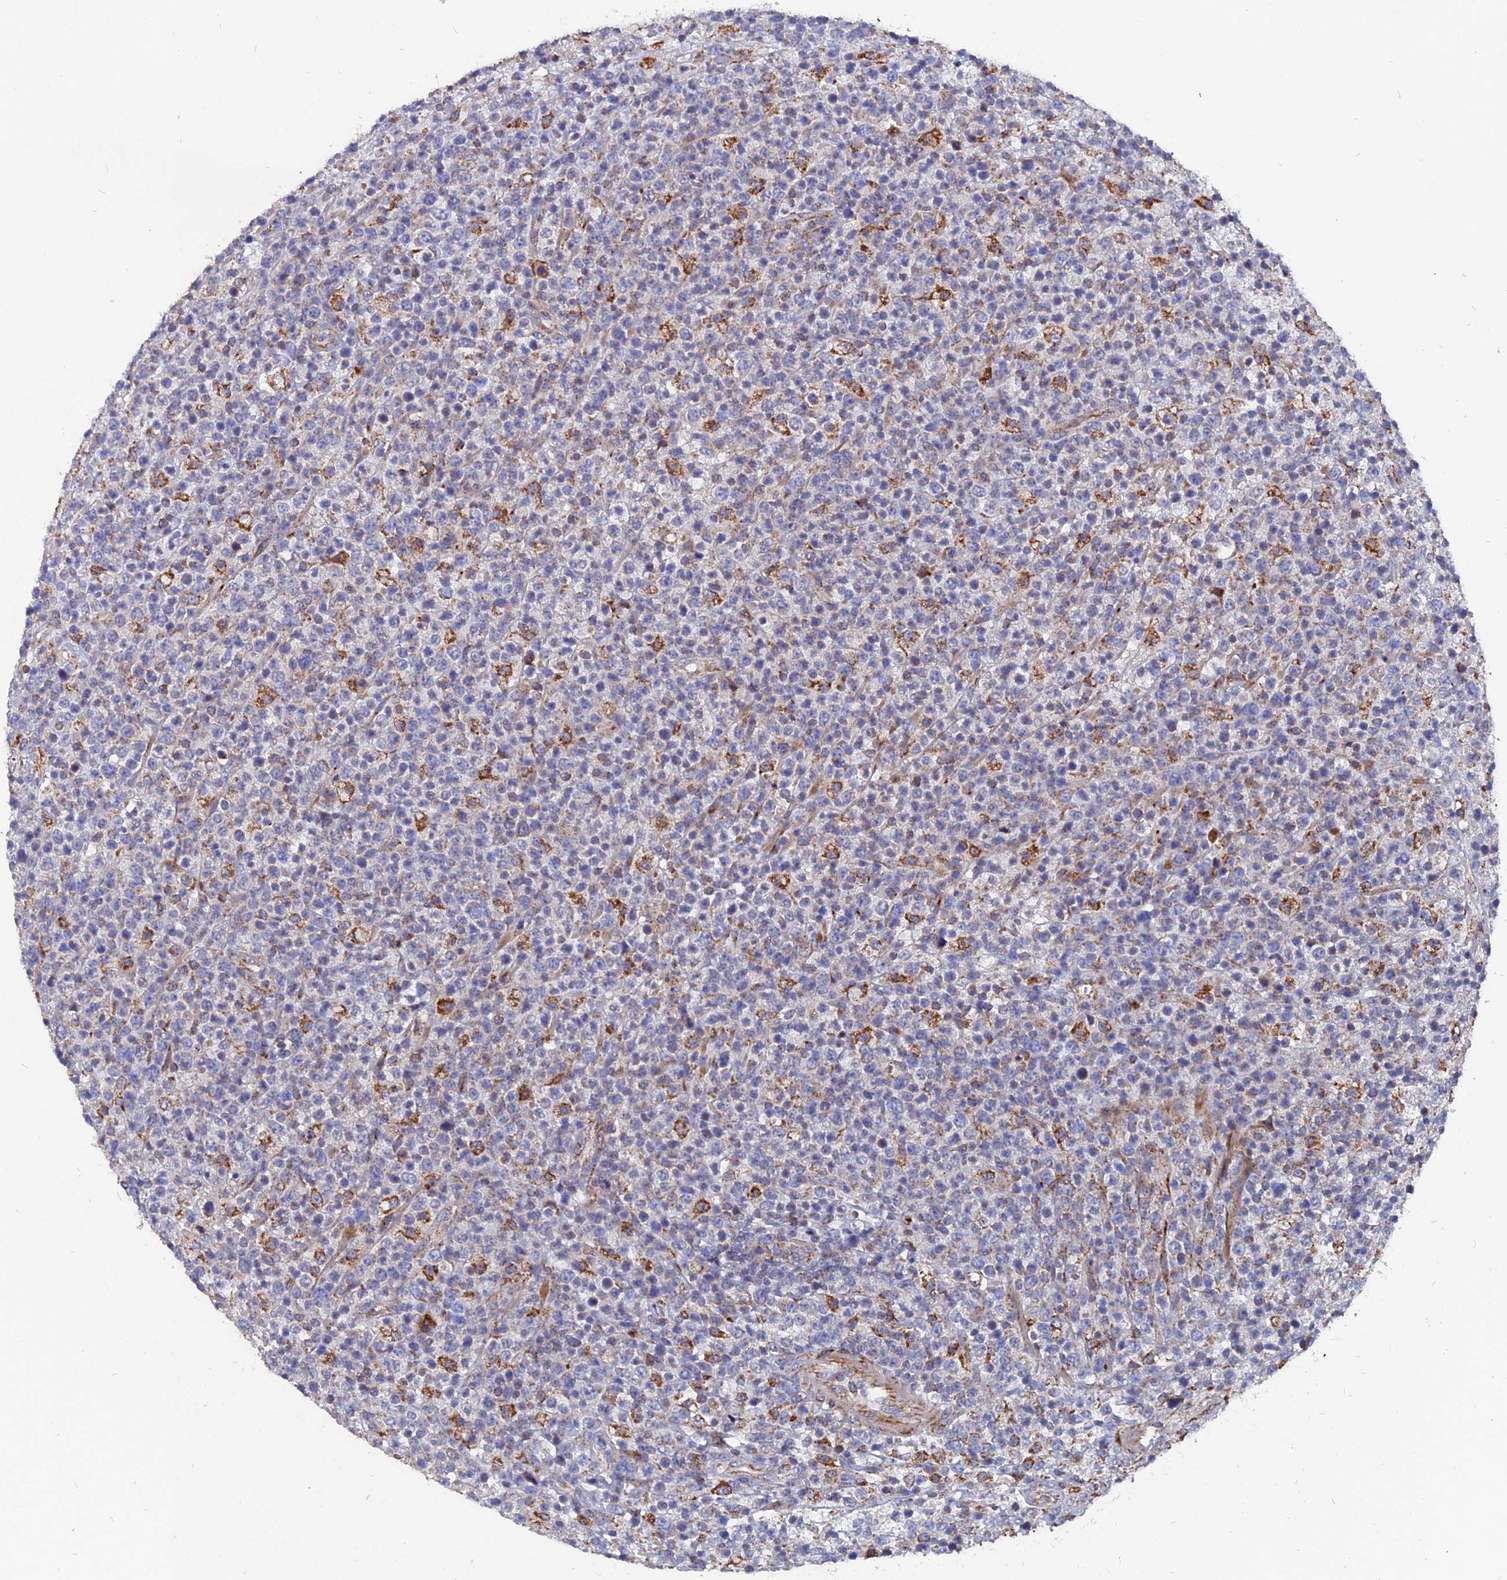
{"staining": {"intensity": "moderate", "quantity": "<25%", "location": "cytoplasmic/membranous"}, "tissue": "lymphoma", "cell_type": "Tumor cells", "image_type": "cancer", "snomed": [{"axis": "morphology", "description": "Malignant lymphoma, non-Hodgkin's type, High grade"}, {"axis": "topography", "description": "Colon"}], "caption": "An immunohistochemistry (IHC) photomicrograph of neoplastic tissue is shown. Protein staining in brown shows moderate cytoplasmic/membranous positivity in lymphoma within tumor cells.", "gene": "TGFA", "patient": {"sex": "female", "age": 53}}